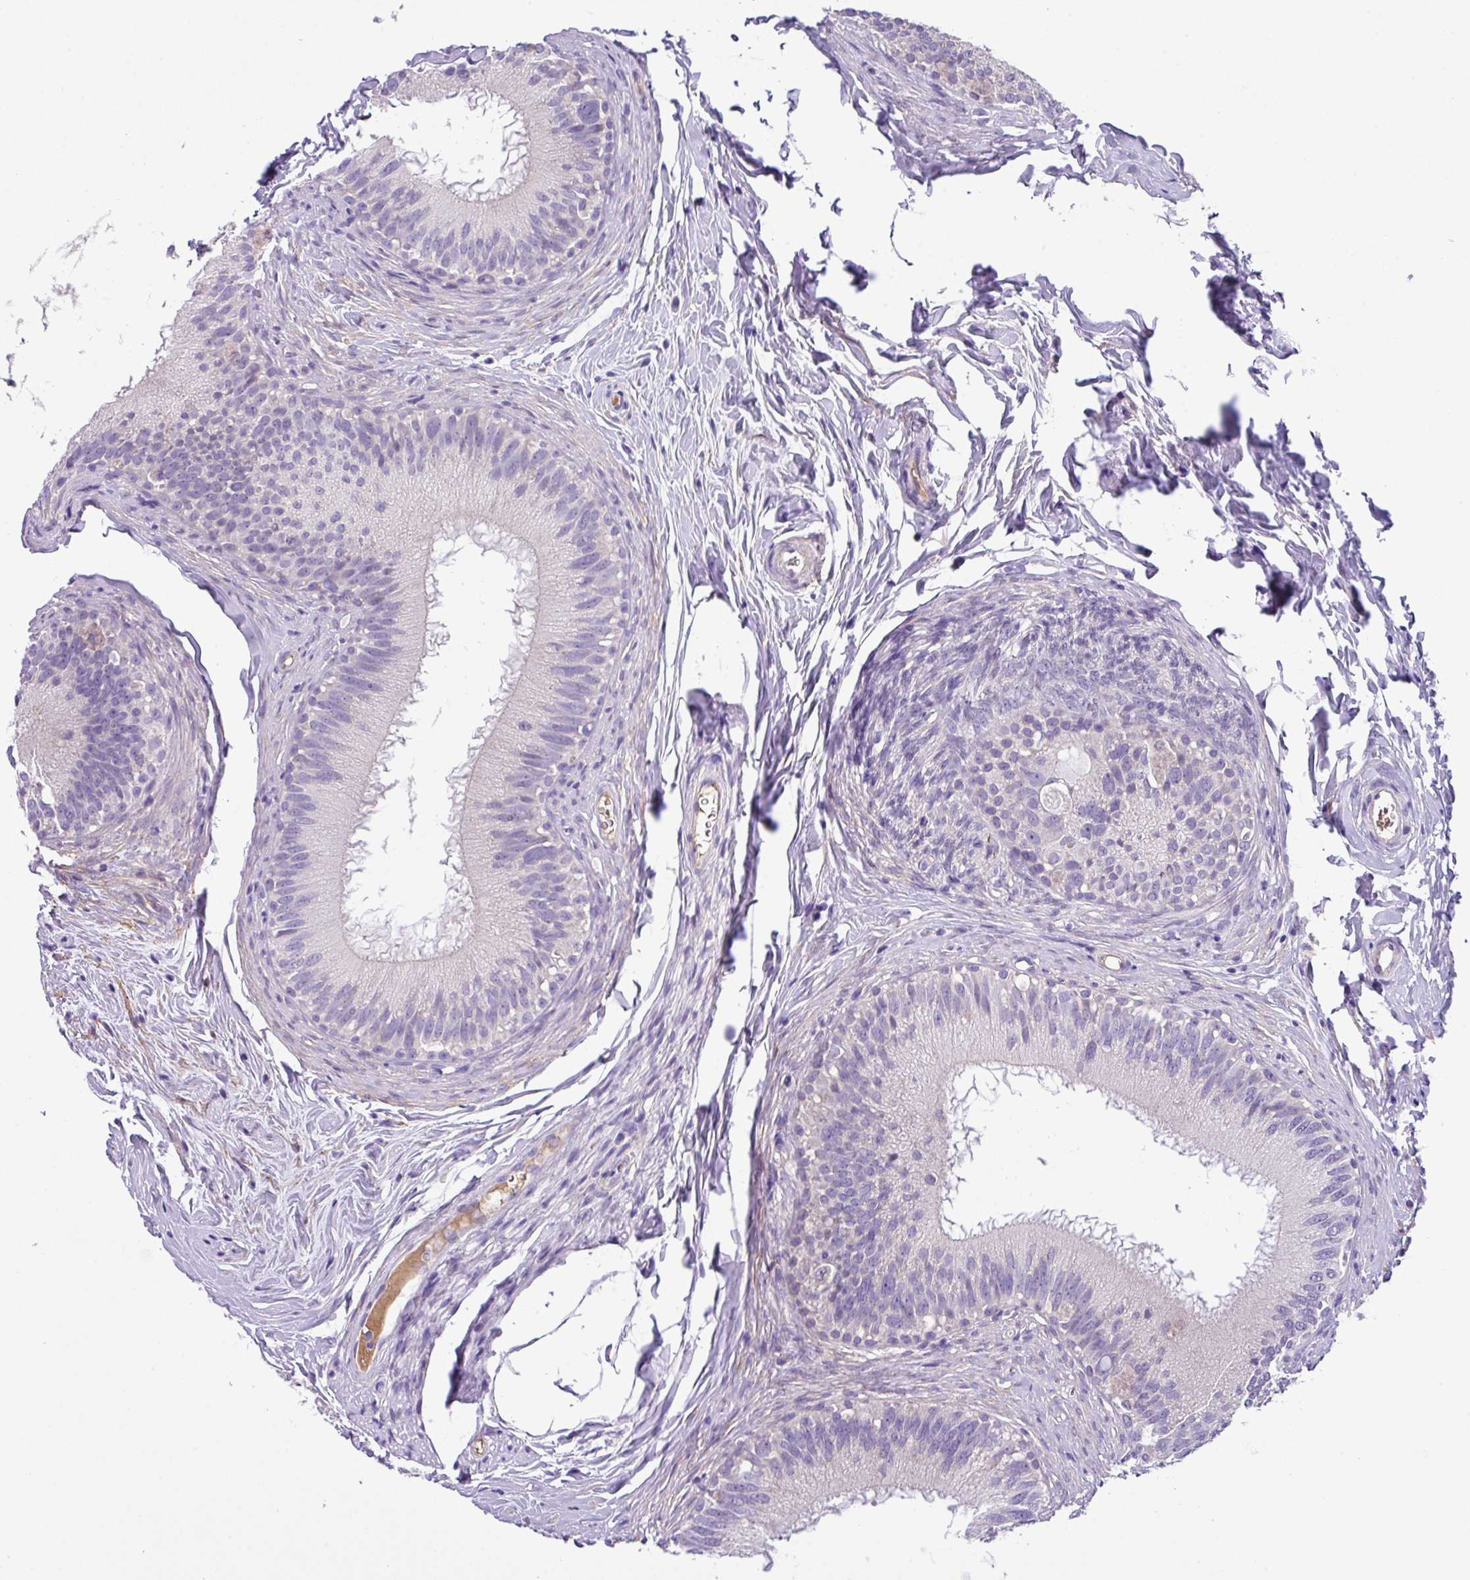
{"staining": {"intensity": "moderate", "quantity": "<25%", "location": "cytoplasmic/membranous"}, "tissue": "epididymis", "cell_type": "Glandular cells", "image_type": "normal", "snomed": [{"axis": "morphology", "description": "Normal tissue, NOS"}, {"axis": "topography", "description": "Epididymis"}], "caption": "Immunohistochemical staining of benign human epididymis demonstrates <25% levels of moderate cytoplasmic/membranous protein positivity in approximately <25% of glandular cells.", "gene": "DNAL1", "patient": {"sex": "male", "age": 38}}